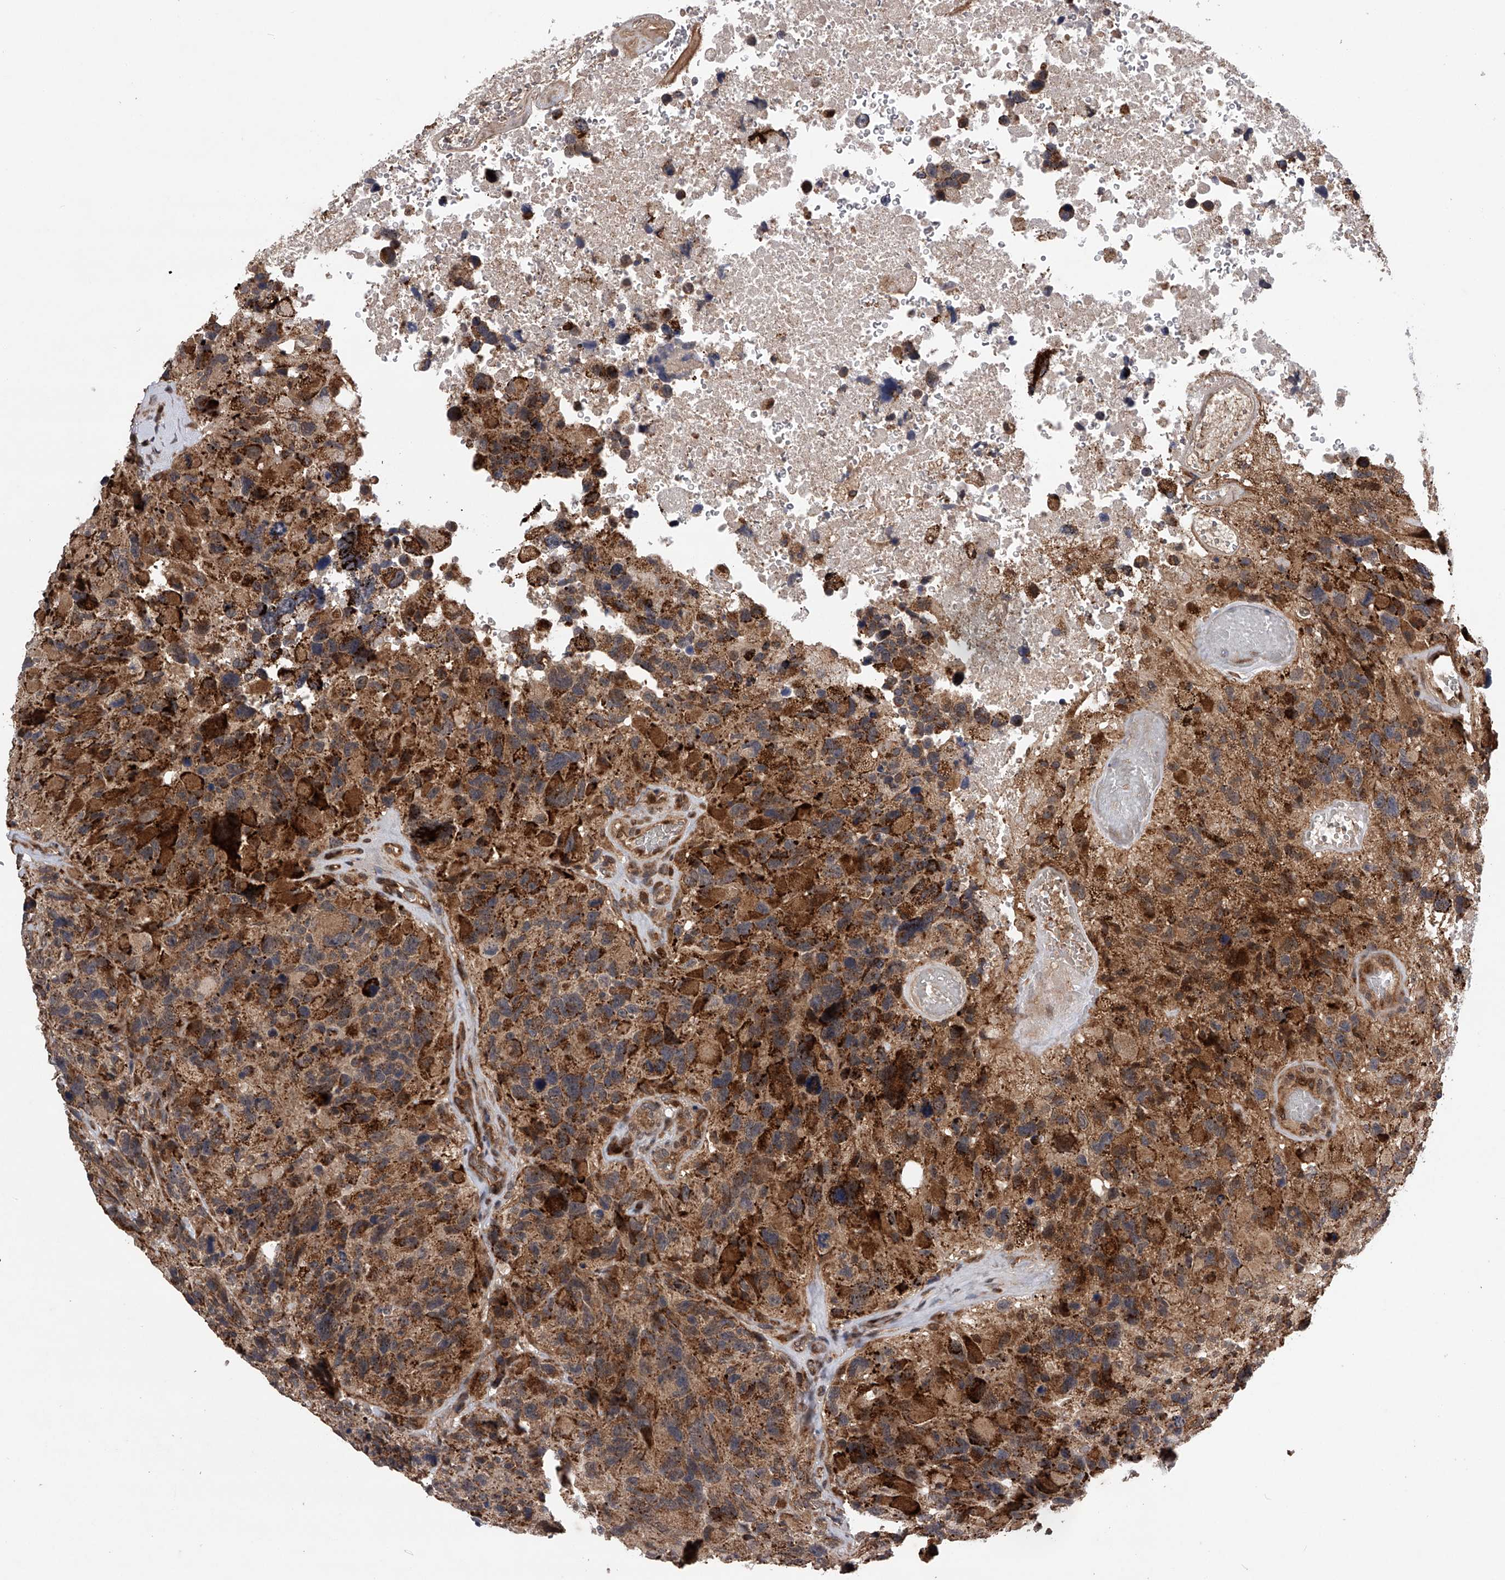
{"staining": {"intensity": "moderate", "quantity": ">75%", "location": "cytoplasmic/membranous"}, "tissue": "glioma", "cell_type": "Tumor cells", "image_type": "cancer", "snomed": [{"axis": "morphology", "description": "Glioma, malignant, High grade"}, {"axis": "topography", "description": "Brain"}], "caption": "About >75% of tumor cells in glioma demonstrate moderate cytoplasmic/membranous protein expression as visualized by brown immunohistochemical staining.", "gene": "MAP3K11", "patient": {"sex": "male", "age": 69}}